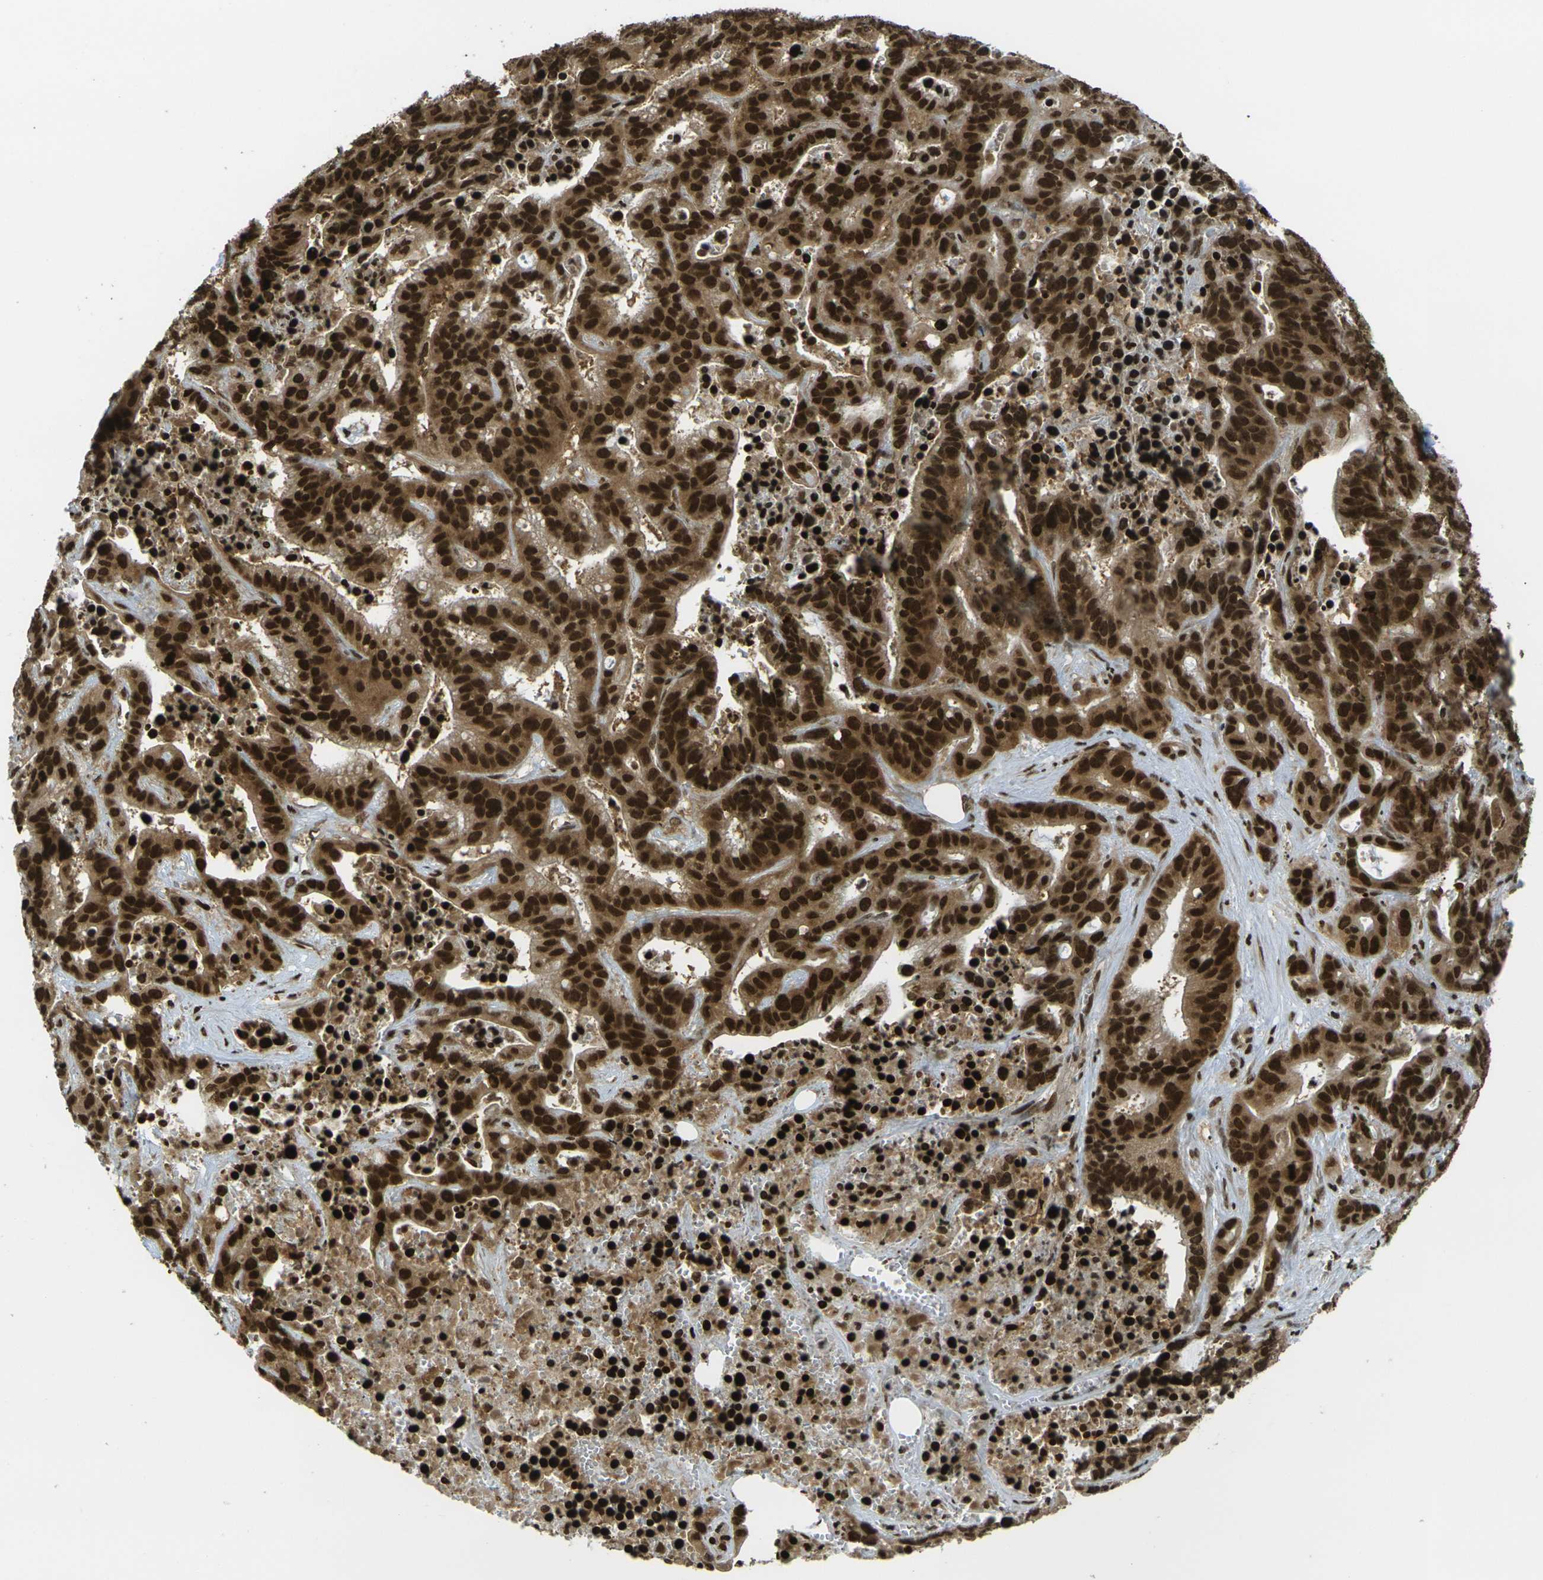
{"staining": {"intensity": "strong", "quantity": ">75%", "location": "cytoplasmic/membranous,nuclear"}, "tissue": "liver cancer", "cell_type": "Tumor cells", "image_type": "cancer", "snomed": [{"axis": "morphology", "description": "Cholangiocarcinoma"}, {"axis": "topography", "description": "Liver"}], "caption": "Liver cancer stained with a protein marker reveals strong staining in tumor cells.", "gene": "RUVBL2", "patient": {"sex": "female", "age": 65}}